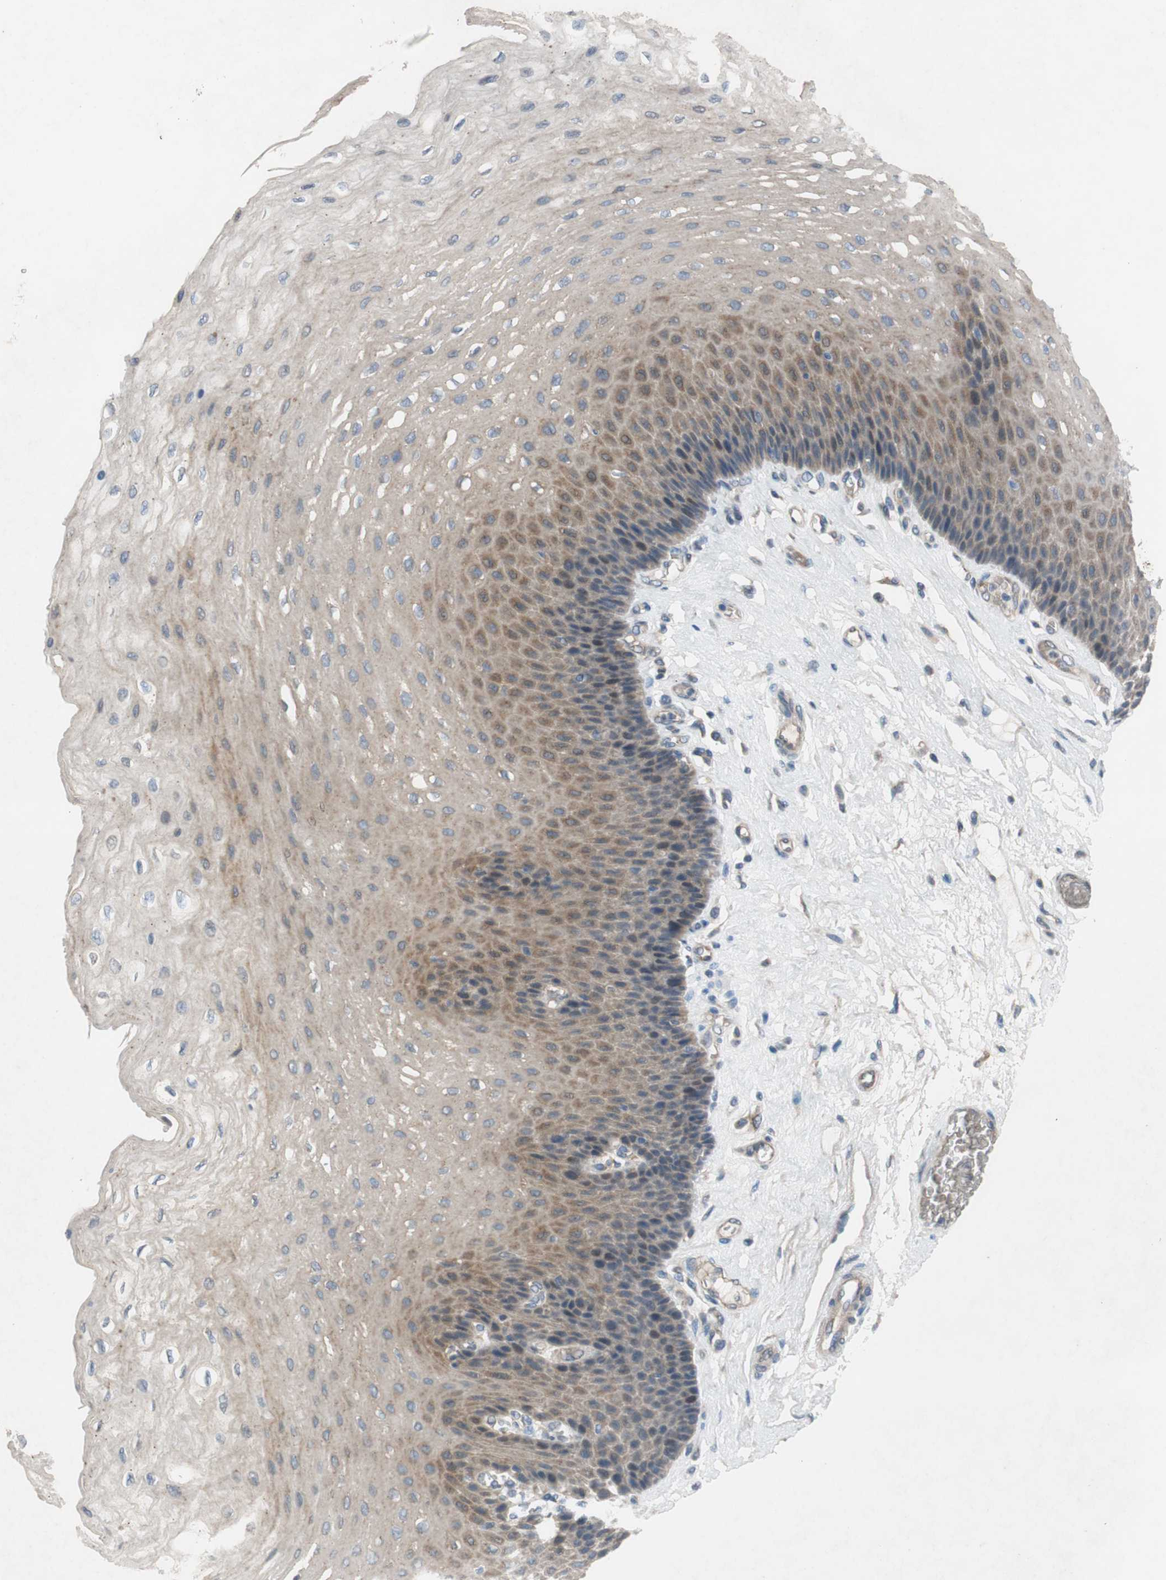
{"staining": {"intensity": "weak", "quantity": "25%-75%", "location": "cytoplasmic/membranous"}, "tissue": "esophagus", "cell_type": "Squamous epithelial cells", "image_type": "normal", "snomed": [{"axis": "morphology", "description": "Normal tissue, NOS"}, {"axis": "topography", "description": "Esophagus"}], "caption": "IHC of normal human esophagus reveals low levels of weak cytoplasmic/membranous positivity in approximately 25%-75% of squamous epithelial cells.", "gene": "ADD2", "patient": {"sex": "female", "age": 72}}